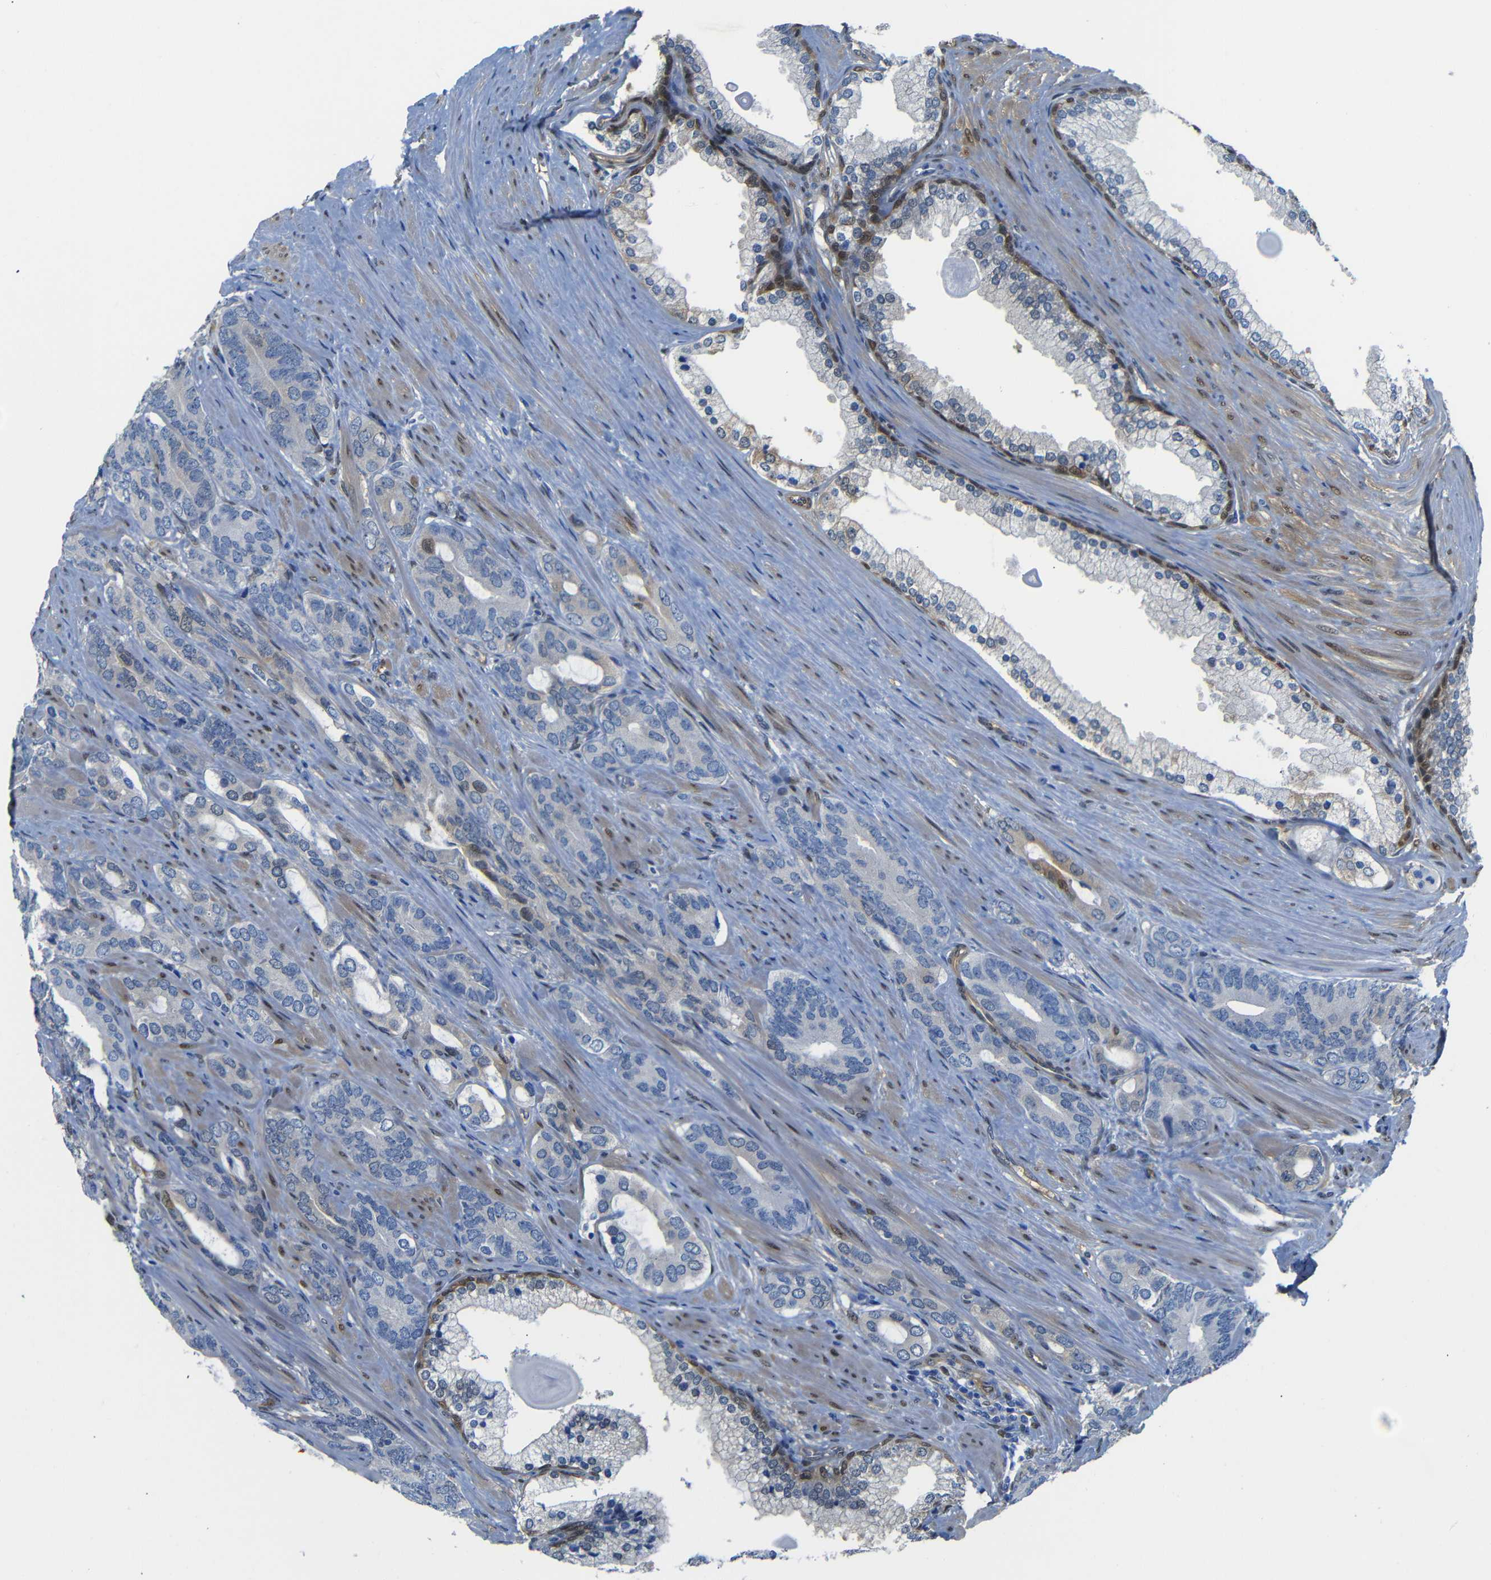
{"staining": {"intensity": "negative", "quantity": "none", "location": "none"}, "tissue": "prostate cancer", "cell_type": "Tumor cells", "image_type": "cancer", "snomed": [{"axis": "morphology", "description": "Adenocarcinoma, Low grade"}, {"axis": "topography", "description": "Prostate"}], "caption": "Prostate cancer was stained to show a protein in brown. There is no significant expression in tumor cells.", "gene": "YAP1", "patient": {"sex": "male", "age": 63}}